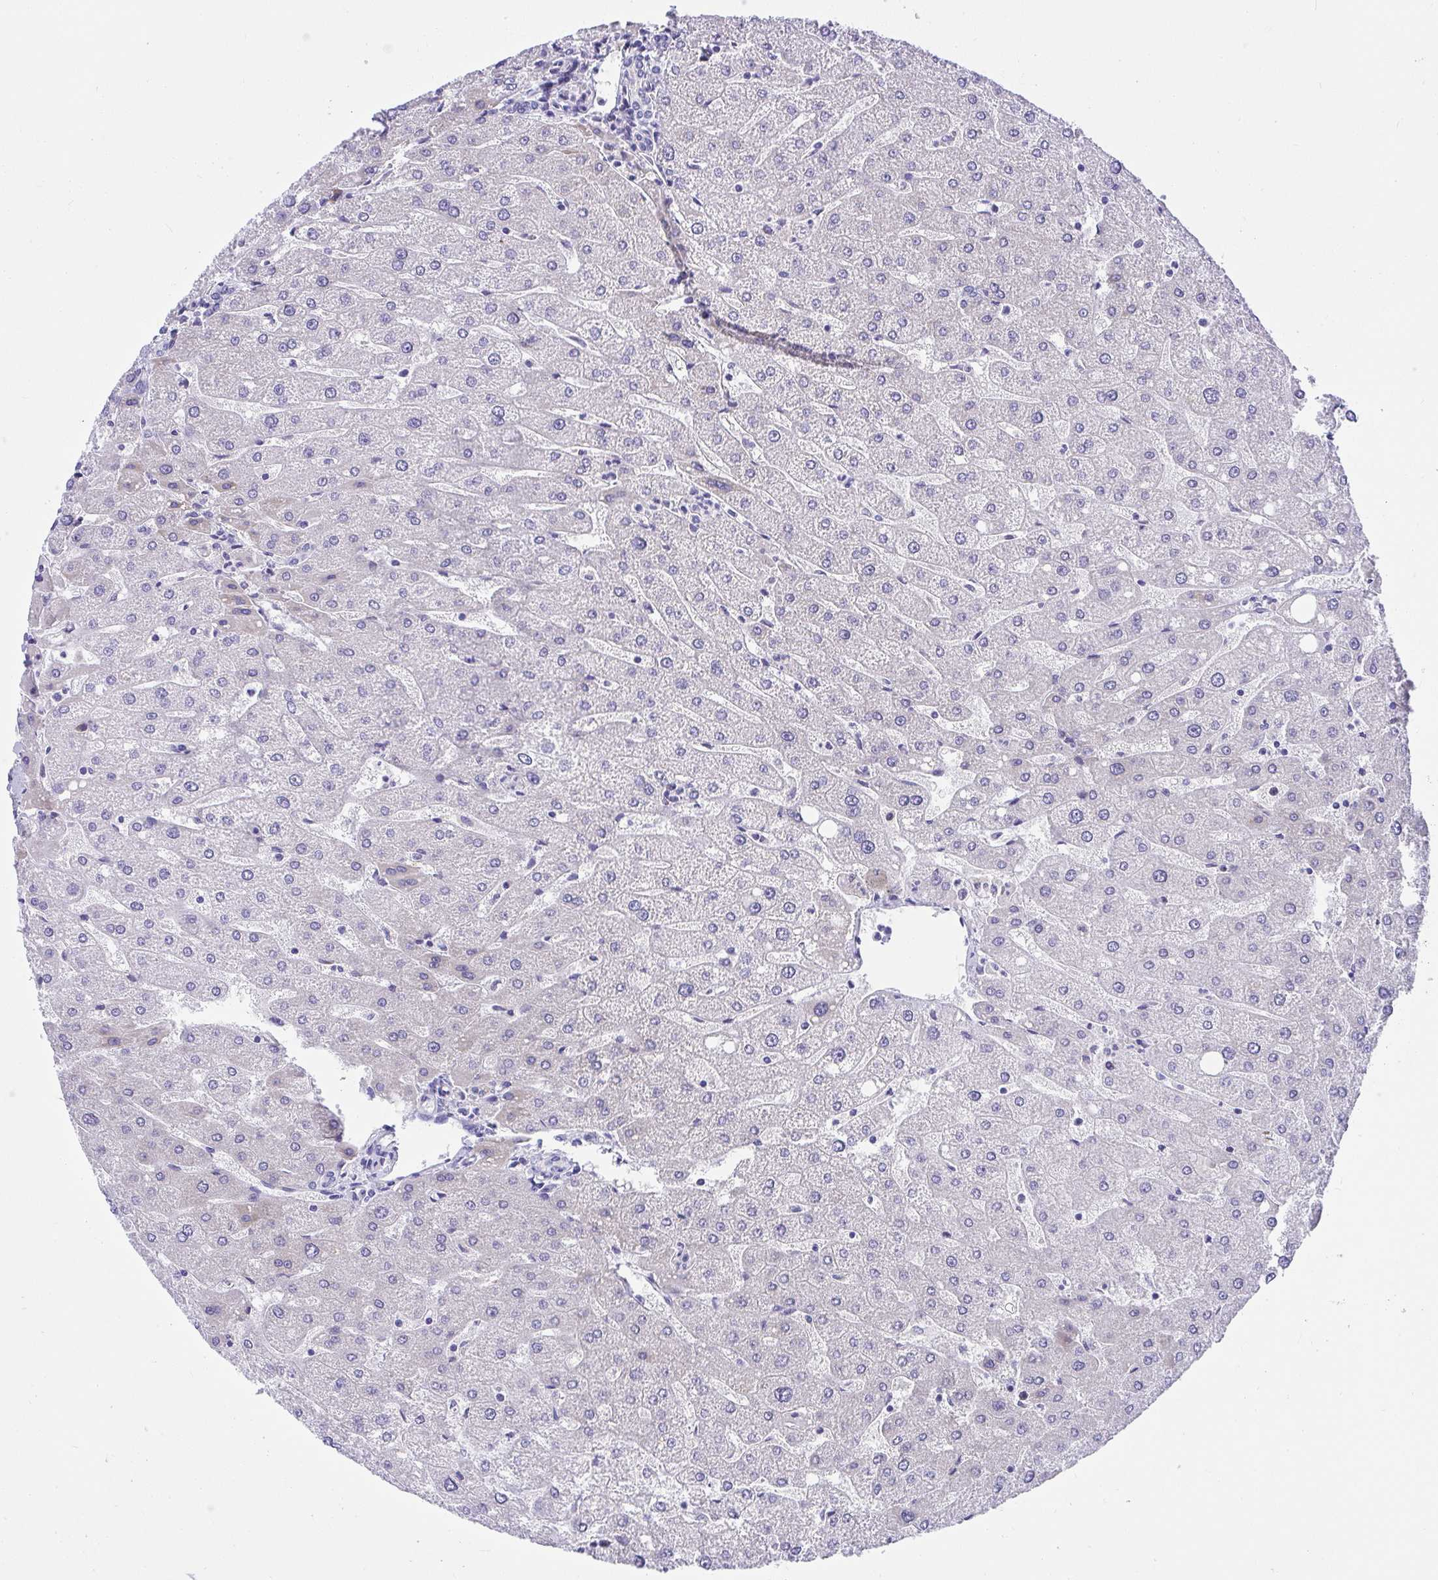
{"staining": {"intensity": "negative", "quantity": "none", "location": "none"}, "tissue": "liver", "cell_type": "Cholangiocytes", "image_type": "normal", "snomed": [{"axis": "morphology", "description": "Normal tissue, NOS"}, {"axis": "topography", "description": "Liver"}], "caption": "Immunohistochemical staining of benign liver exhibits no significant positivity in cholangiocytes. (DAB immunohistochemistry (IHC), high magnification).", "gene": "ADRA2C", "patient": {"sex": "male", "age": 67}}